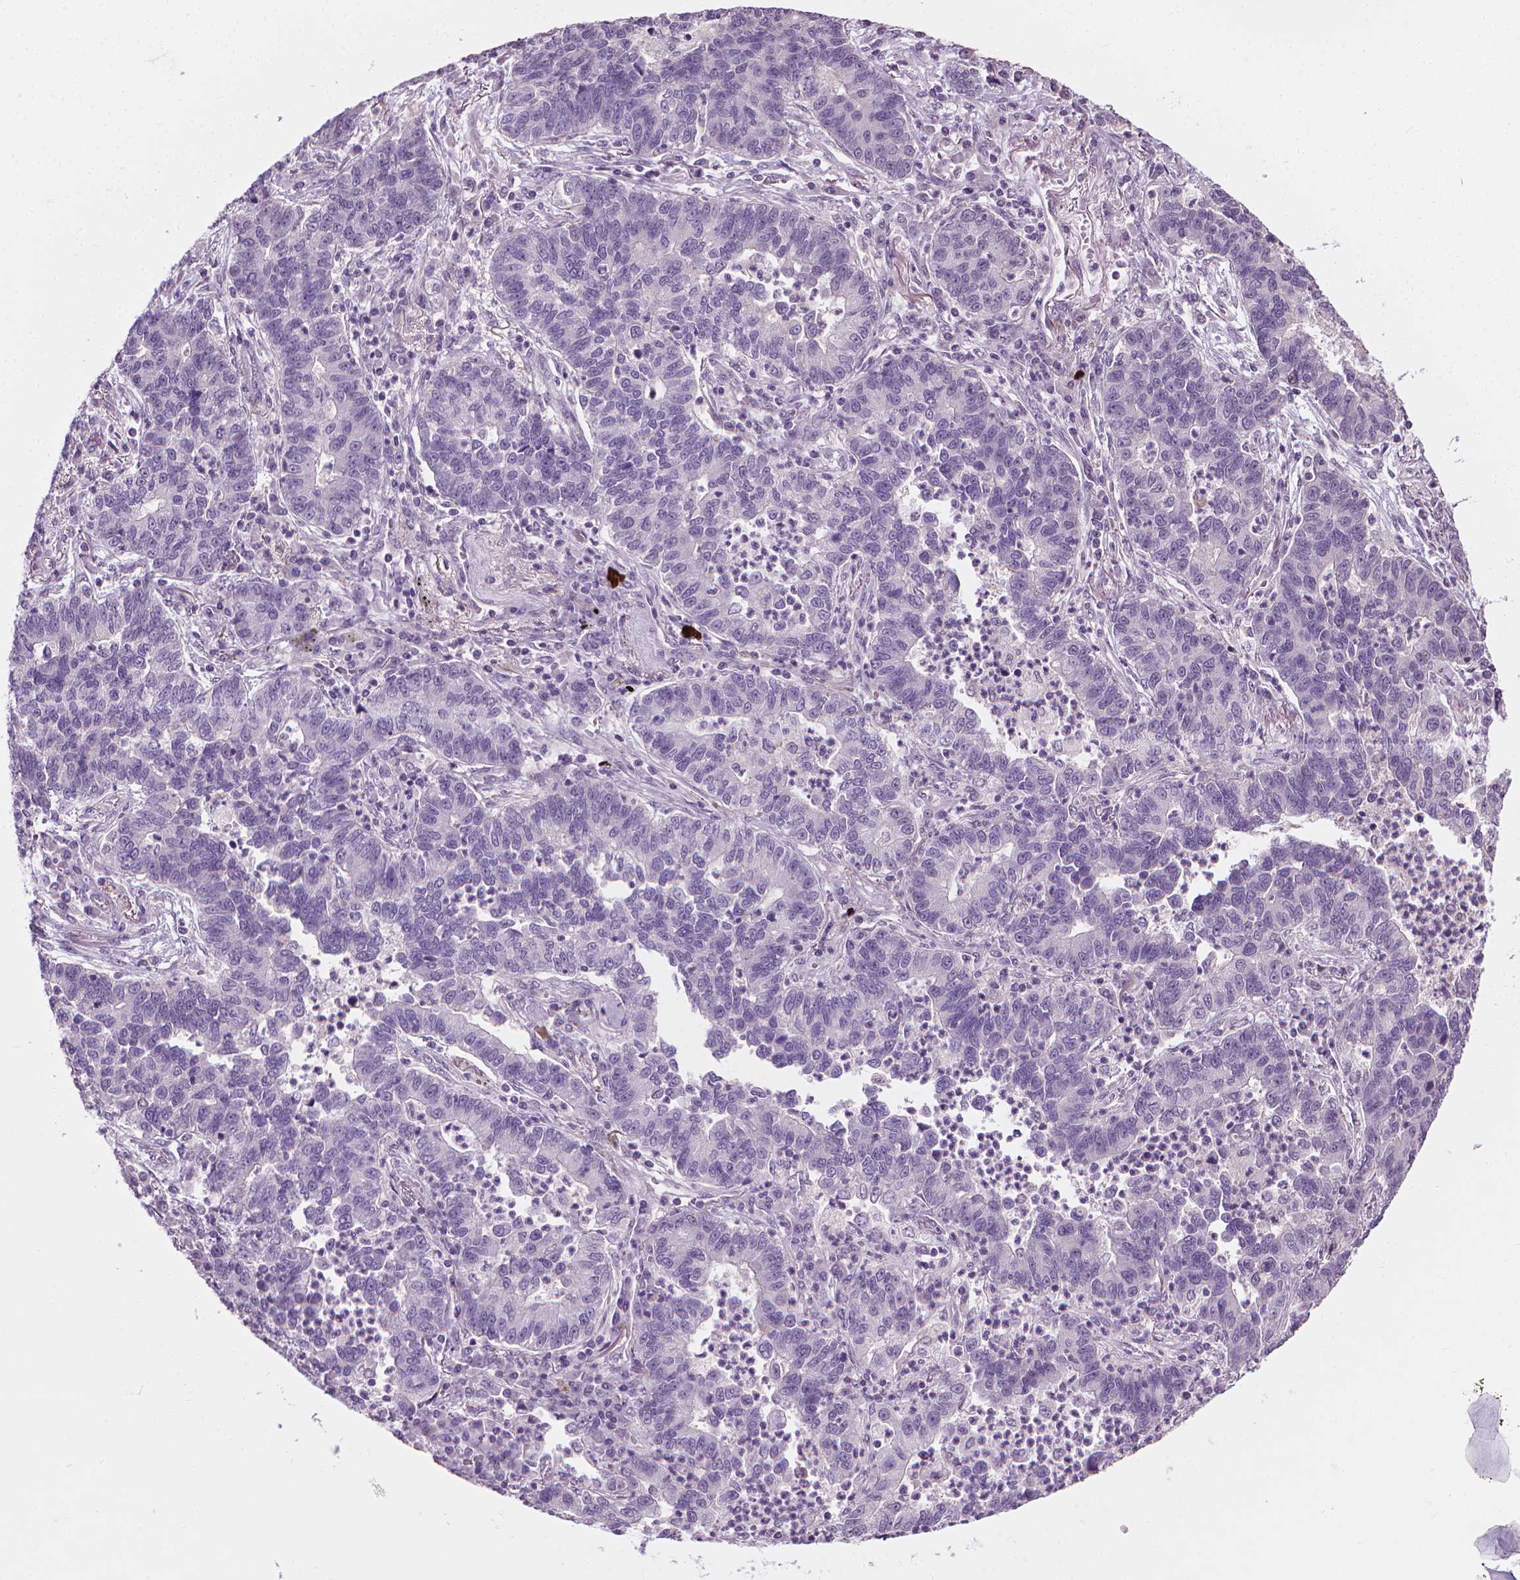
{"staining": {"intensity": "negative", "quantity": "none", "location": "none"}, "tissue": "lung cancer", "cell_type": "Tumor cells", "image_type": "cancer", "snomed": [{"axis": "morphology", "description": "Adenocarcinoma, NOS"}, {"axis": "topography", "description": "Lung"}], "caption": "Immunohistochemistry (IHC) image of neoplastic tissue: human adenocarcinoma (lung) stained with DAB reveals no significant protein expression in tumor cells.", "gene": "SAXO2", "patient": {"sex": "female", "age": 57}}